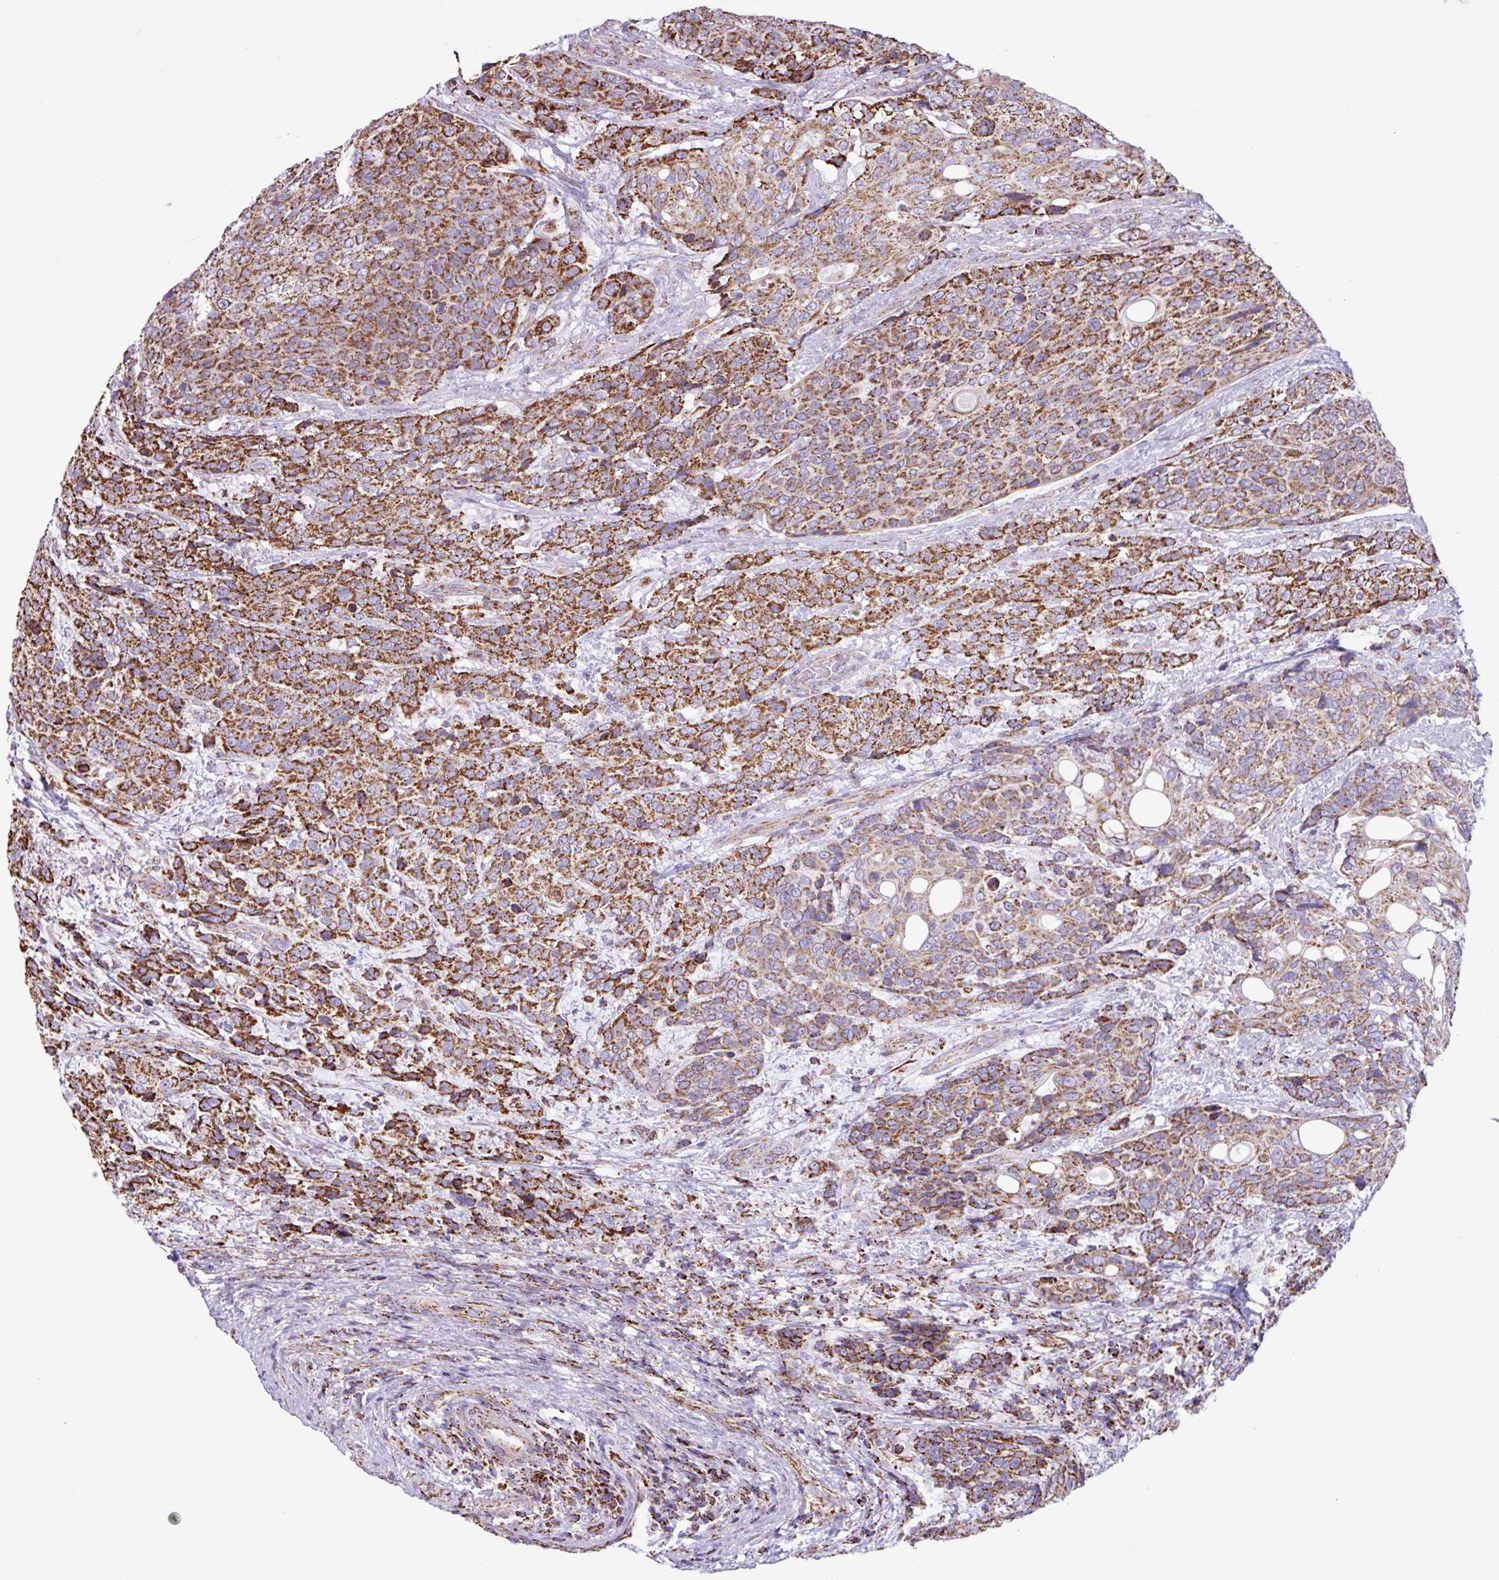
{"staining": {"intensity": "strong", "quantity": ">75%", "location": "cytoplasmic/membranous"}, "tissue": "urothelial cancer", "cell_type": "Tumor cells", "image_type": "cancer", "snomed": [{"axis": "morphology", "description": "Urothelial carcinoma, High grade"}, {"axis": "topography", "description": "Urinary bladder"}], "caption": "Human urothelial cancer stained with a brown dye reveals strong cytoplasmic/membranous positive staining in about >75% of tumor cells.", "gene": "RTL3", "patient": {"sex": "female", "age": 70}}